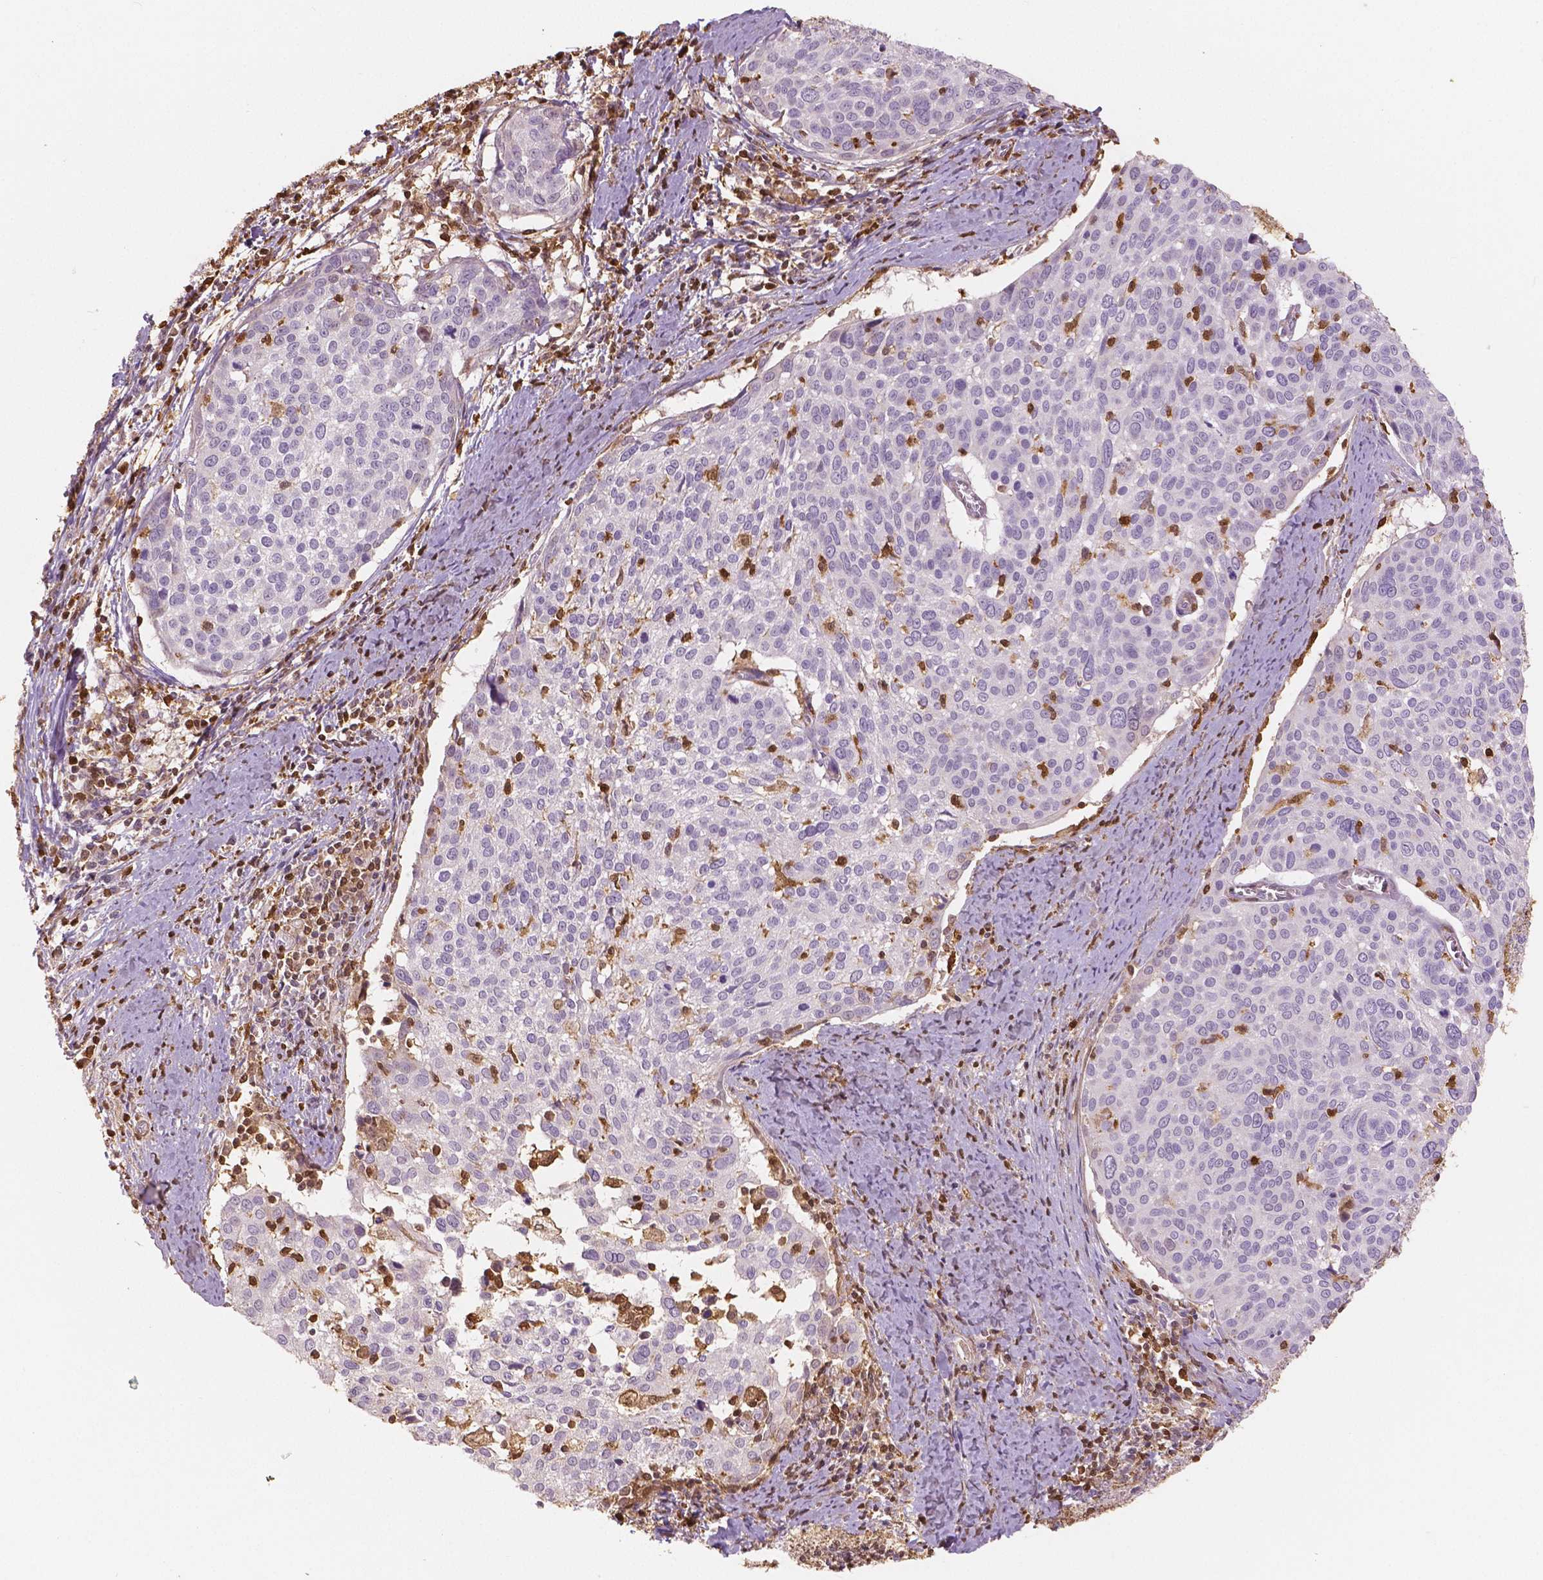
{"staining": {"intensity": "negative", "quantity": "none", "location": "none"}, "tissue": "cervical cancer", "cell_type": "Tumor cells", "image_type": "cancer", "snomed": [{"axis": "morphology", "description": "Squamous cell carcinoma, NOS"}, {"axis": "topography", "description": "Cervix"}], "caption": "Immunohistochemistry (IHC) of cervical cancer (squamous cell carcinoma) demonstrates no positivity in tumor cells.", "gene": "S100A4", "patient": {"sex": "female", "age": 39}}